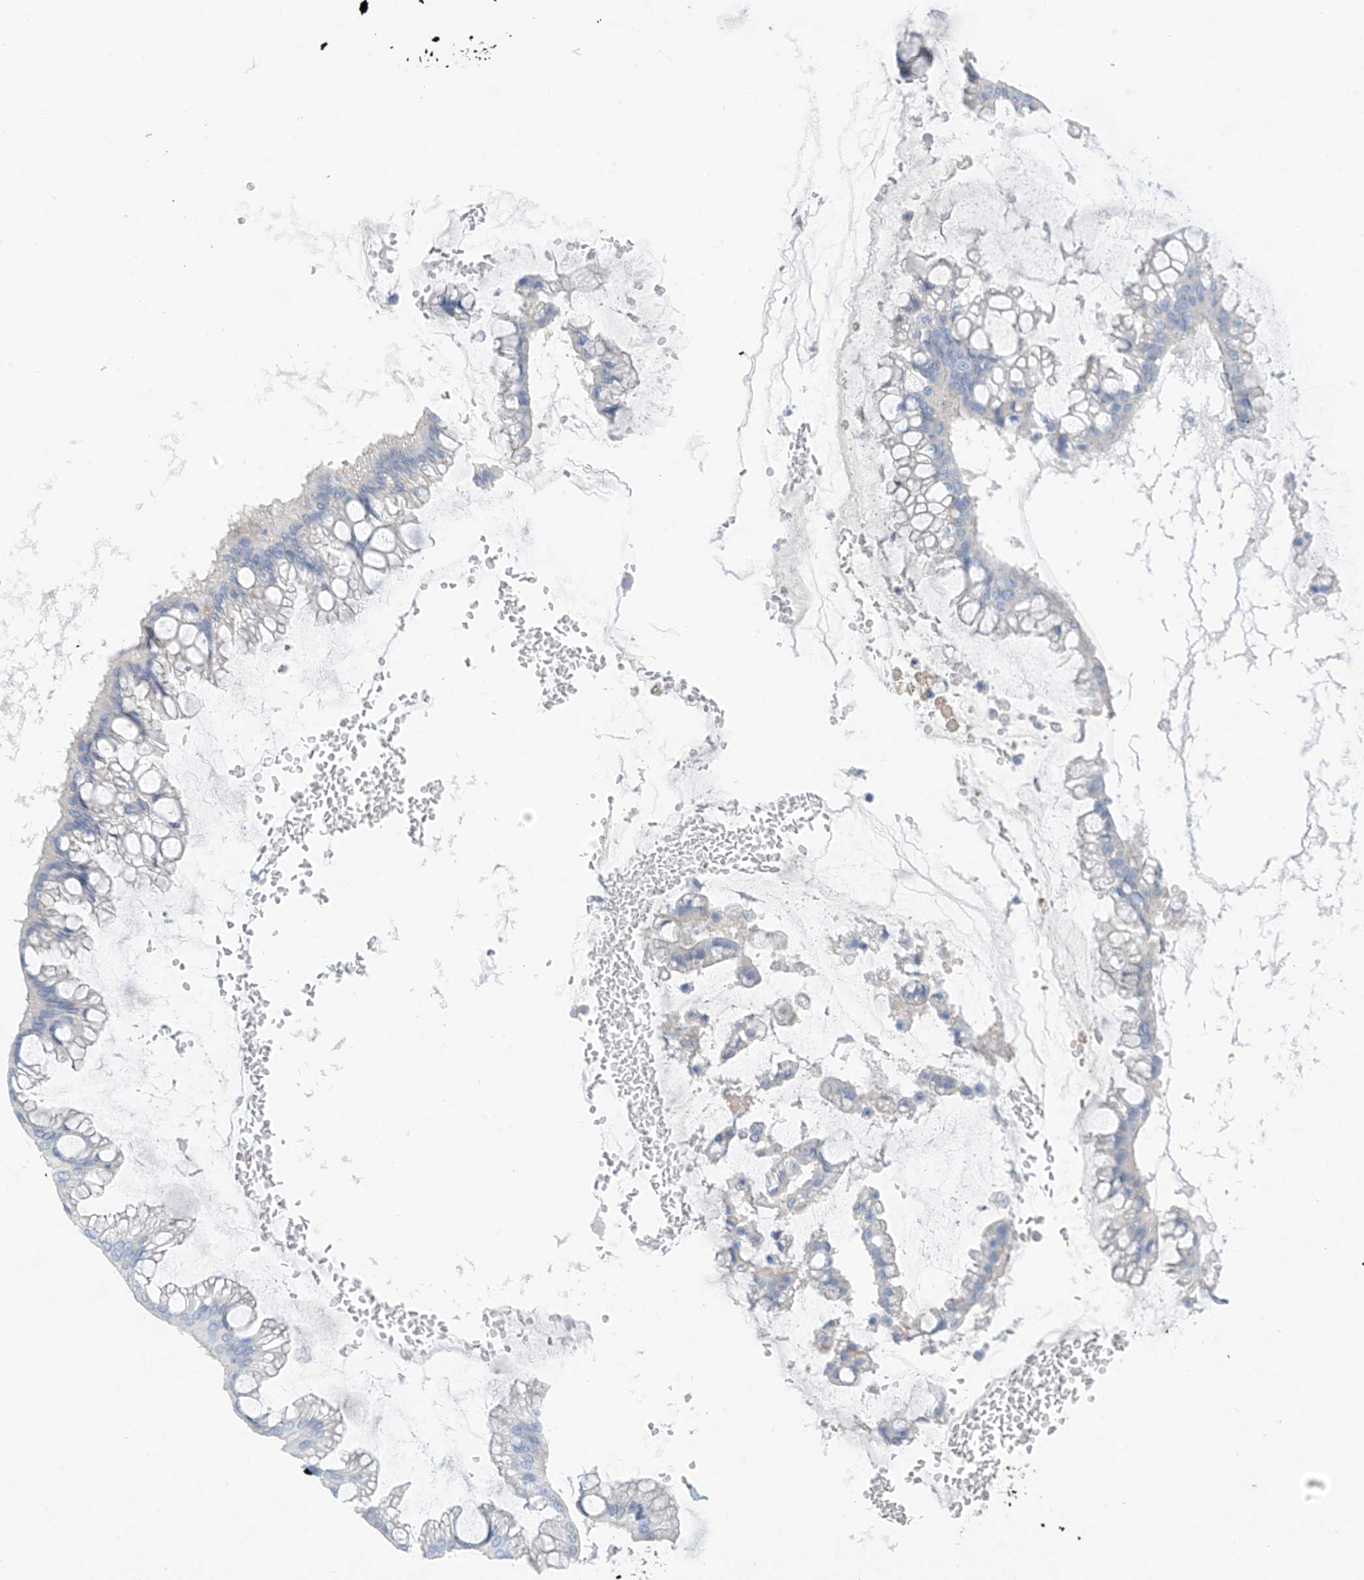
{"staining": {"intensity": "negative", "quantity": "none", "location": "none"}, "tissue": "ovarian cancer", "cell_type": "Tumor cells", "image_type": "cancer", "snomed": [{"axis": "morphology", "description": "Cystadenocarcinoma, mucinous, NOS"}, {"axis": "topography", "description": "Ovary"}], "caption": "IHC photomicrograph of human ovarian cancer (mucinous cystadenocarcinoma) stained for a protein (brown), which exhibits no expression in tumor cells. (DAB (3,3'-diaminobenzidine) IHC, high magnification).", "gene": "ITGA9", "patient": {"sex": "female", "age": 73}}